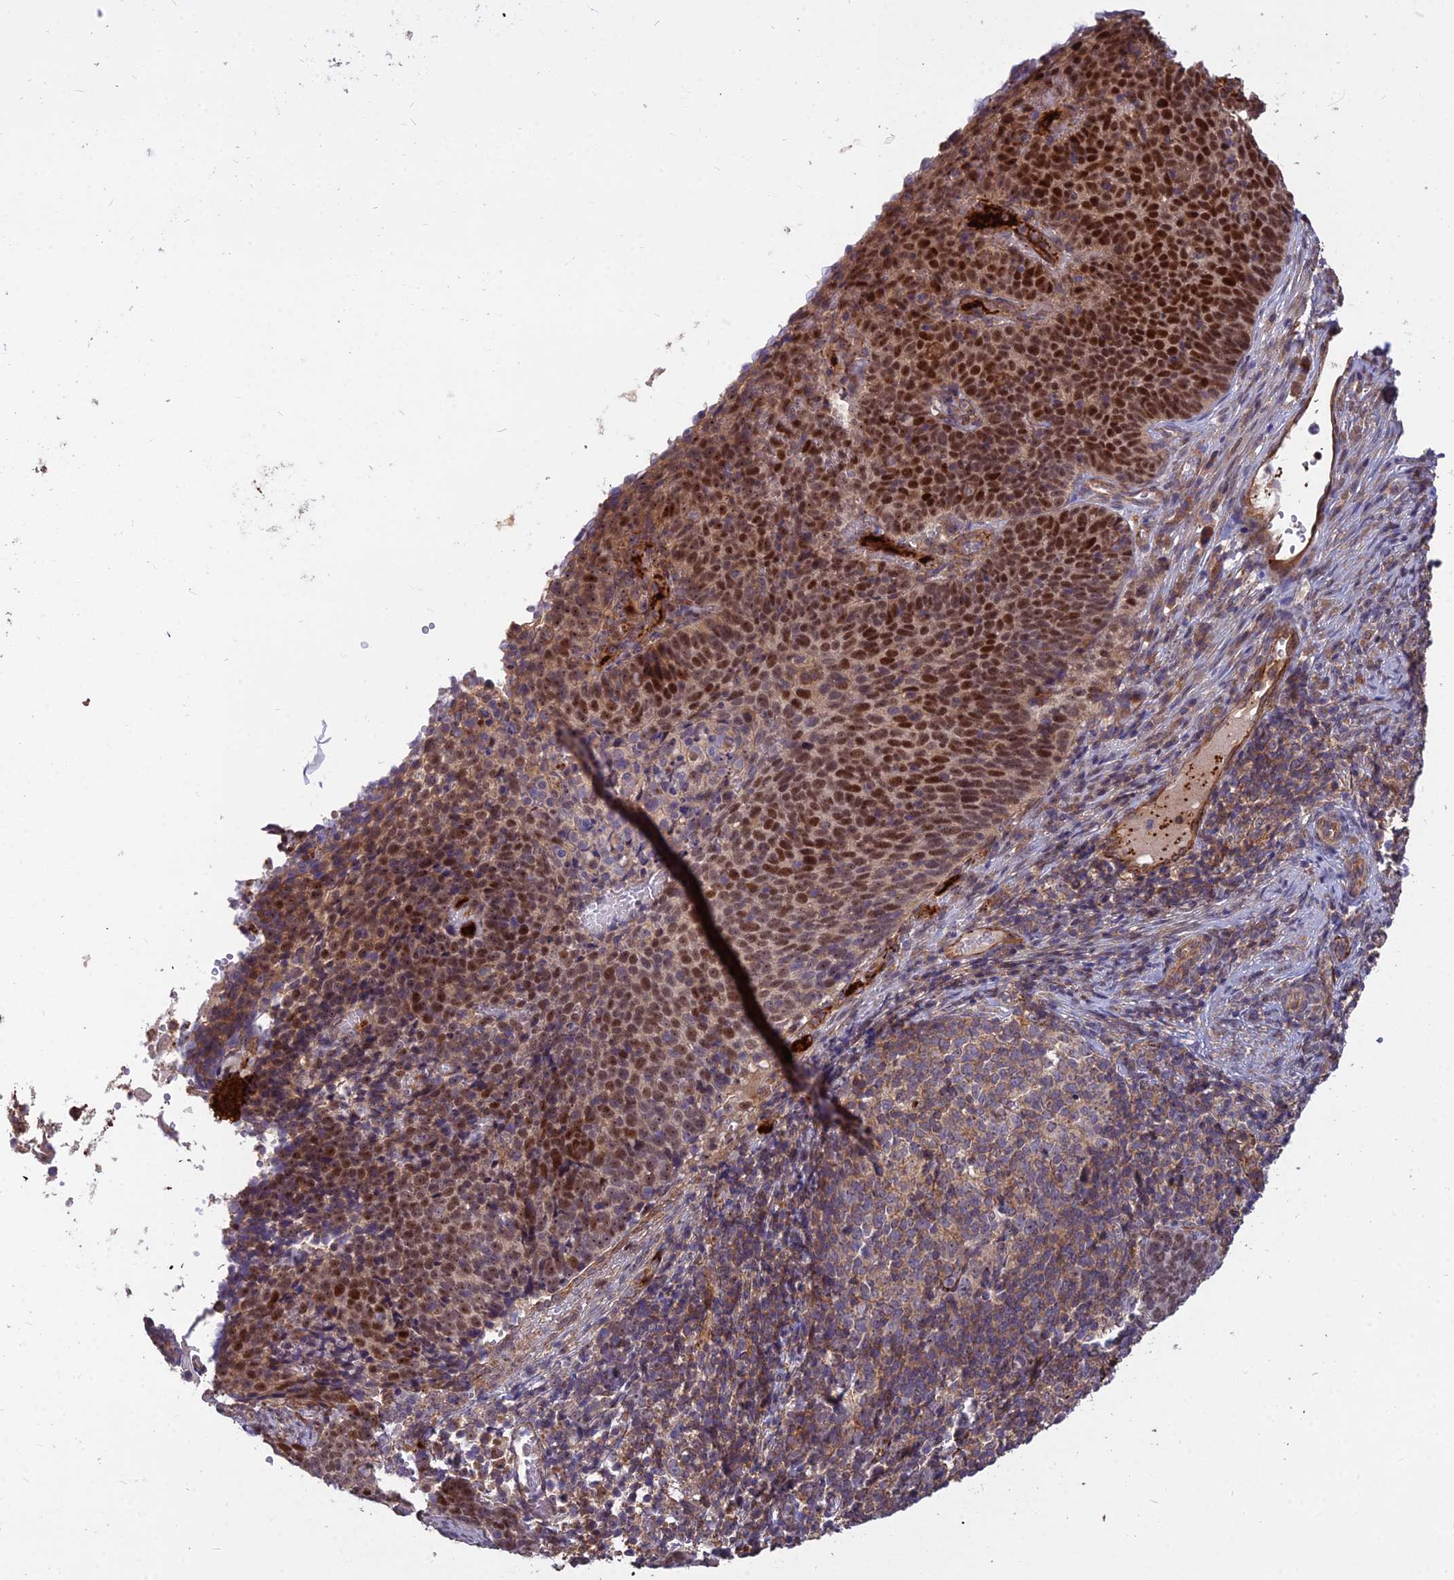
{"staining": {"intensity": "strong", "quantity": "25%-75%", "location": "nuclear"}, "tissue": "cervical cancer", "cell_type": "Tumor cells", "image_type": "cancer", "snomed": [{"axis": "morphology", "description": "Normal tissue, NOS"}, {"axis": "morphology", "description": "Squamous cell carcinoma, NOS"}, {"axis": "topography", "description": "Cervix"}], "caption": "Strong nuclear staining for a protein is identified in approximately 25%-75% of tumor cells of squamous cell carcinoma (cervical) using IHC.", "gene": "TCEA3", "patient": {"sex": "female", "age": 39}}